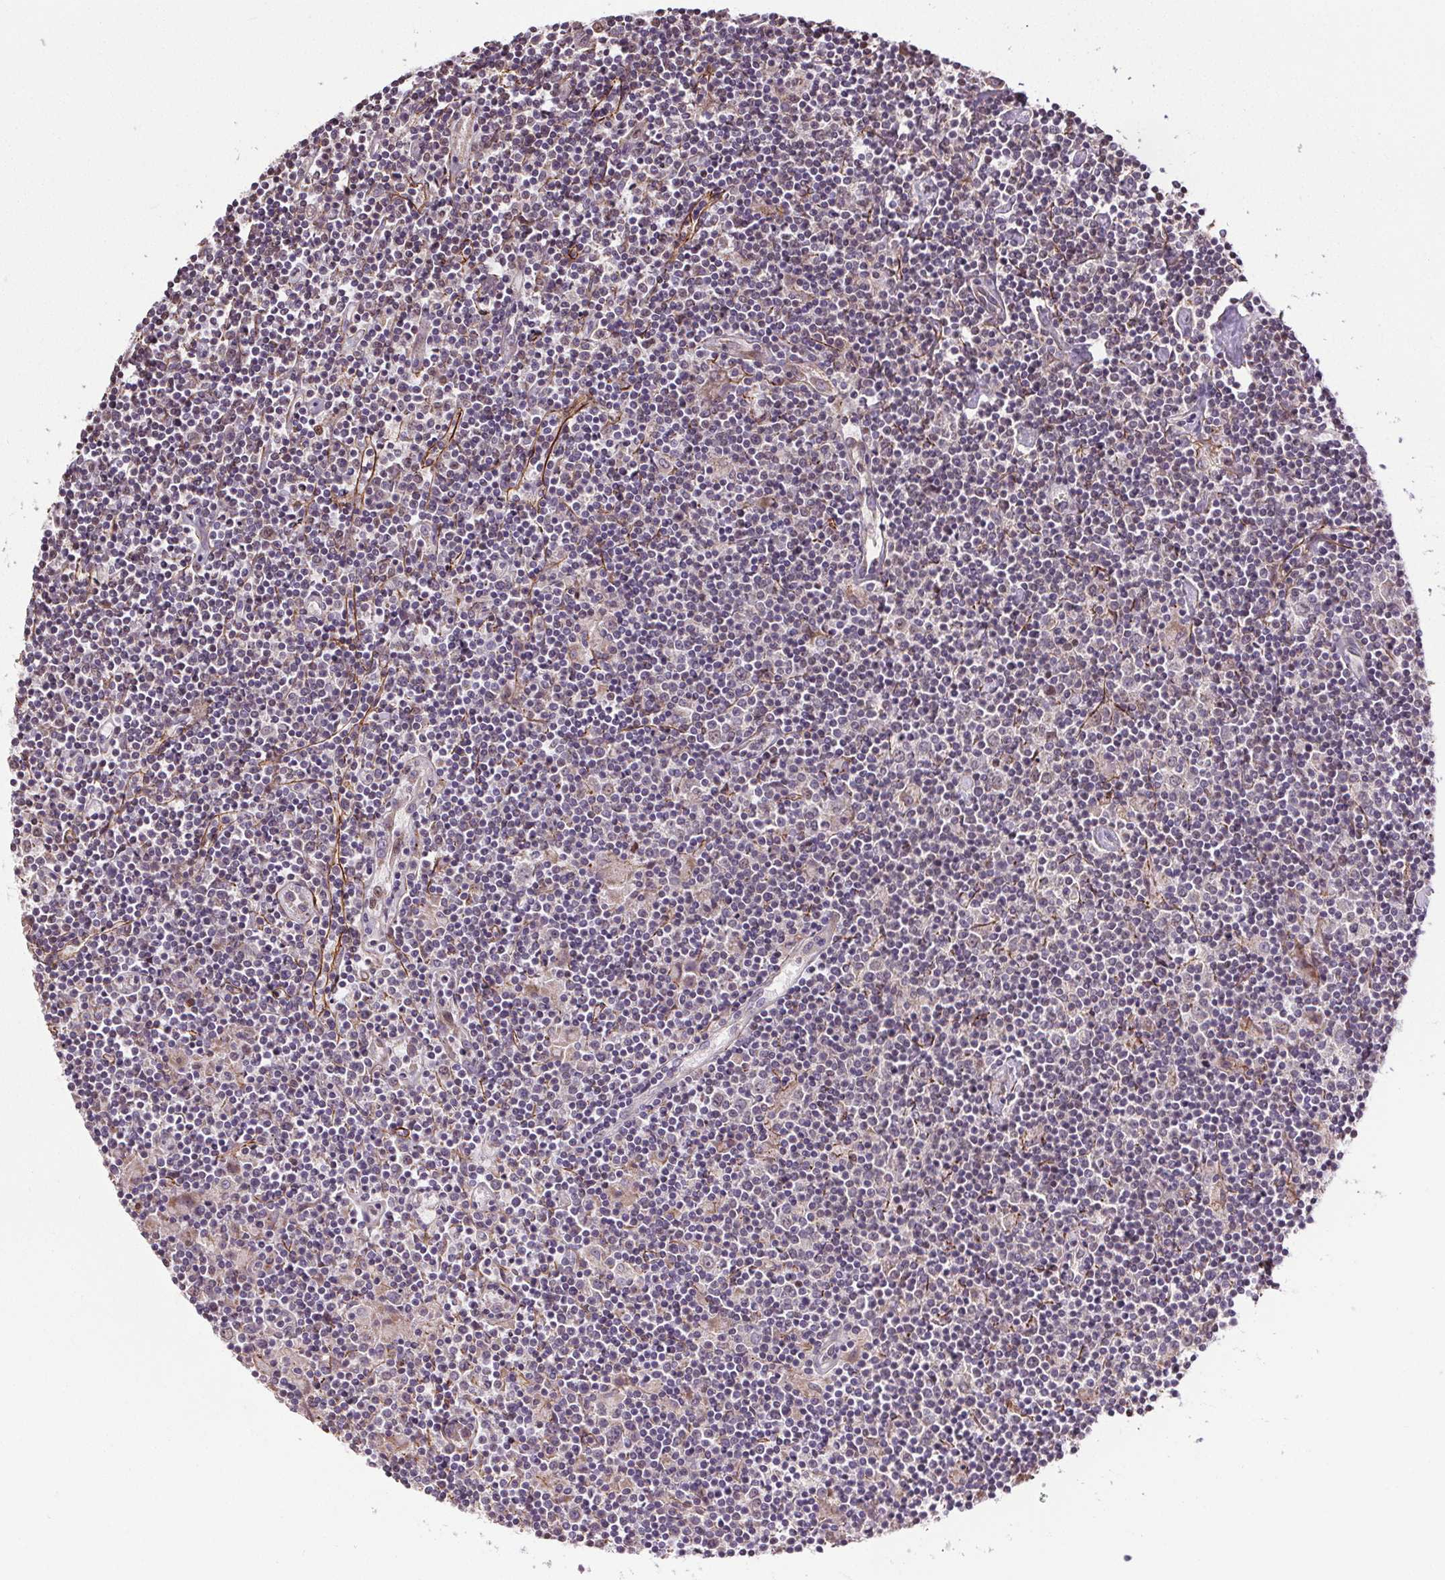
{"staining": {"intensity": "moderate", "quantity": "<25%", "location": "nuclear"}, "tissue": "lymphoma", "cell_type": "Tumor cells", "image_type": "cancer", "snomed": [{"axis": "morphology", "description": "Hodgkin's disease, NOS"}, {"axis": "topography", "description": "Lymph node"}], "caption": "Protein expression analysis of lymphoma shows moderate nuclear positivity in approximately <25% of tumor cells.", "gene": "KIAA0232", "patient": {"sex": "male", "age": 40}}